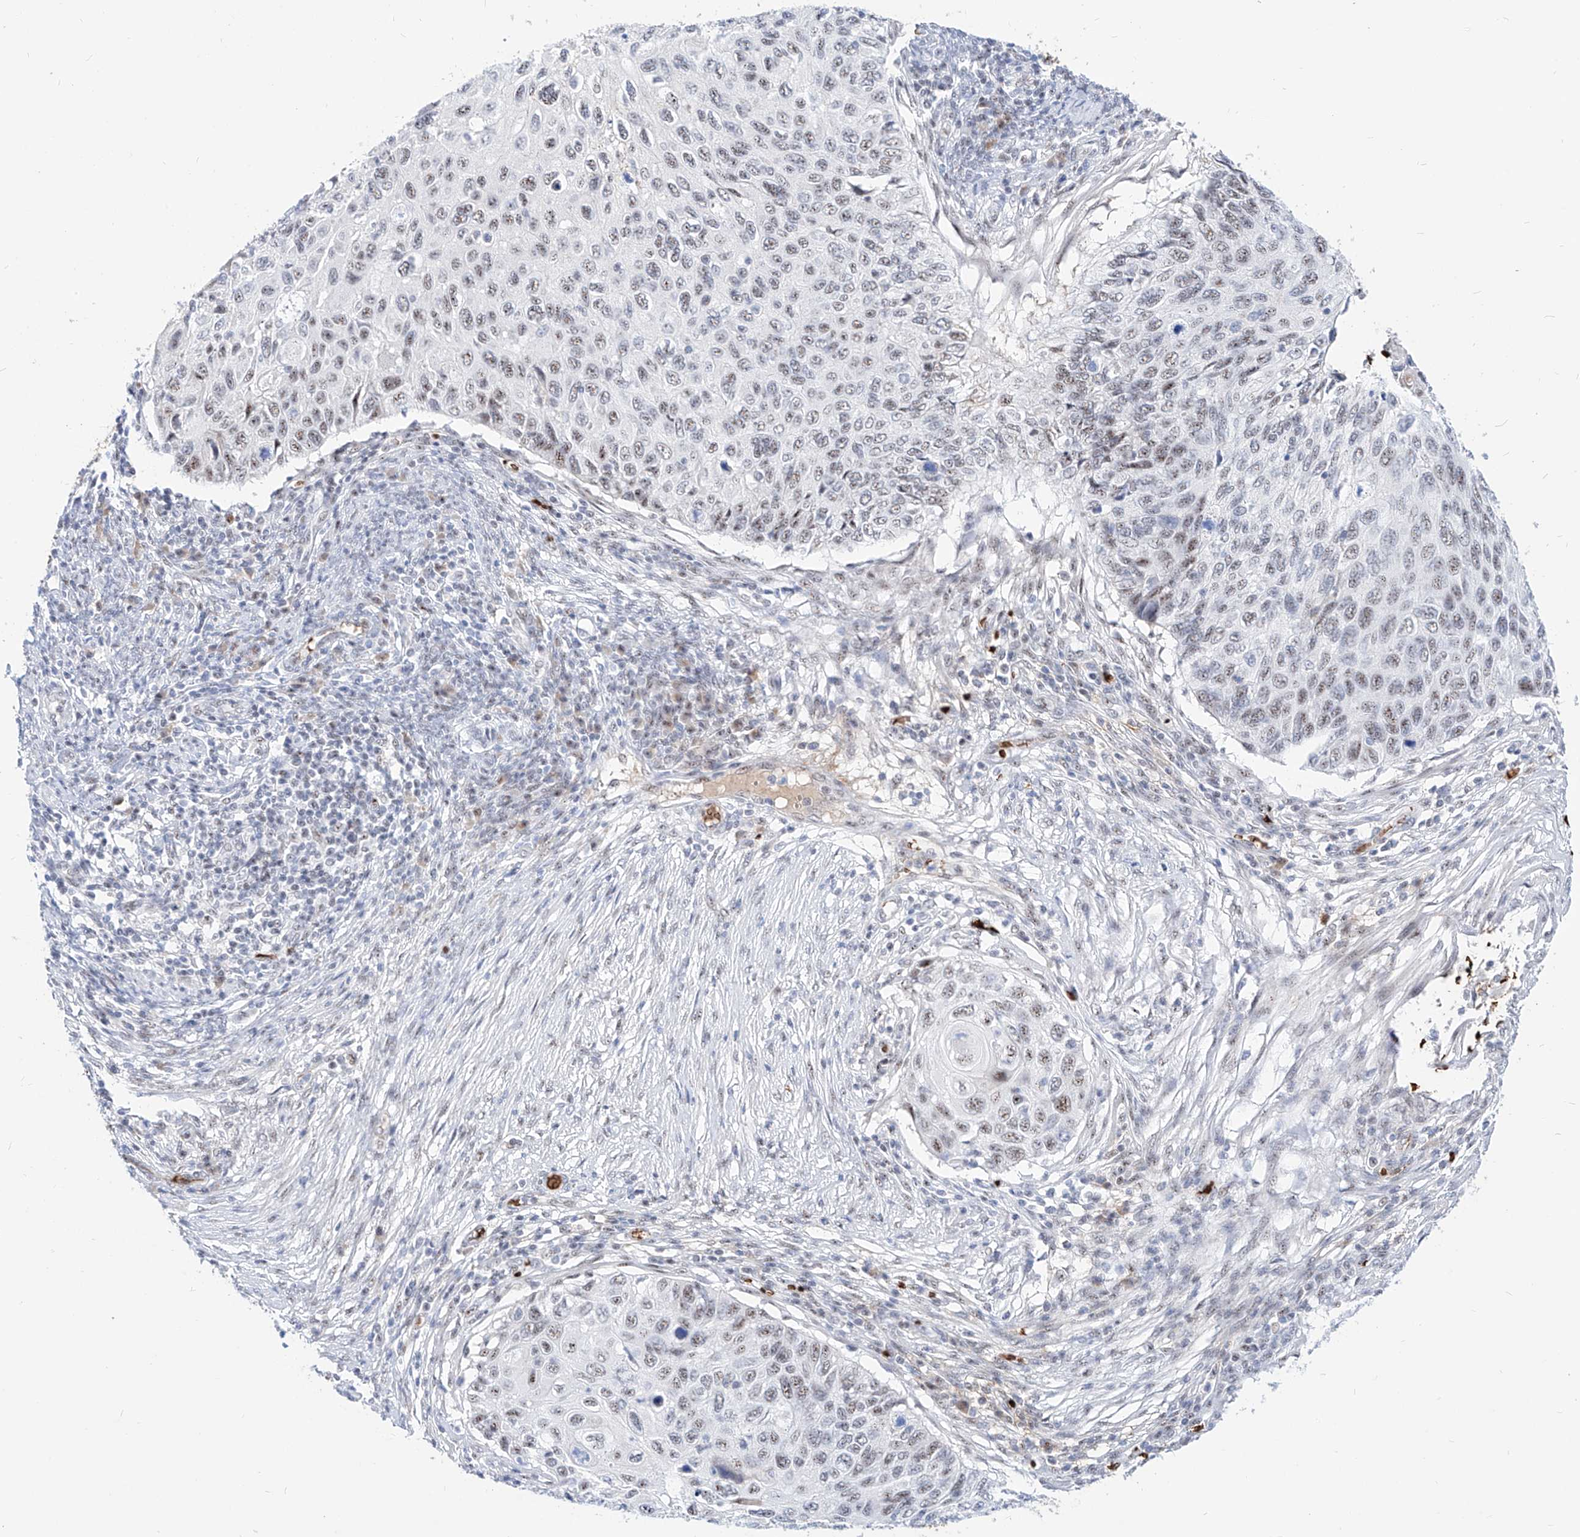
{"staining": {"intensity": "weak", "quantity": ">75%", "location": "nuclear"}, "tissue": "cervical cancer", "cell_type": "Tumor cells", "image_type": "cancer", "snomed": [{"axis": "morphology", "description": "Squamous cell carcinoma, NOS"}, {"axis": "topography", "description": "Cervix"}], "caption": "Protein expression analysis of human cervical squamous cell carcinoma reveals weak nuclear expression in approximately >75% of tumor cells. Using DAB (3,3'-diaminobenzidine) (brown) and hematoxylin (blue) stains, captured at high magnification using brightfield microscopy.", "gene": "ZFP42", "patient": {"sex": "female", "age": 70}}